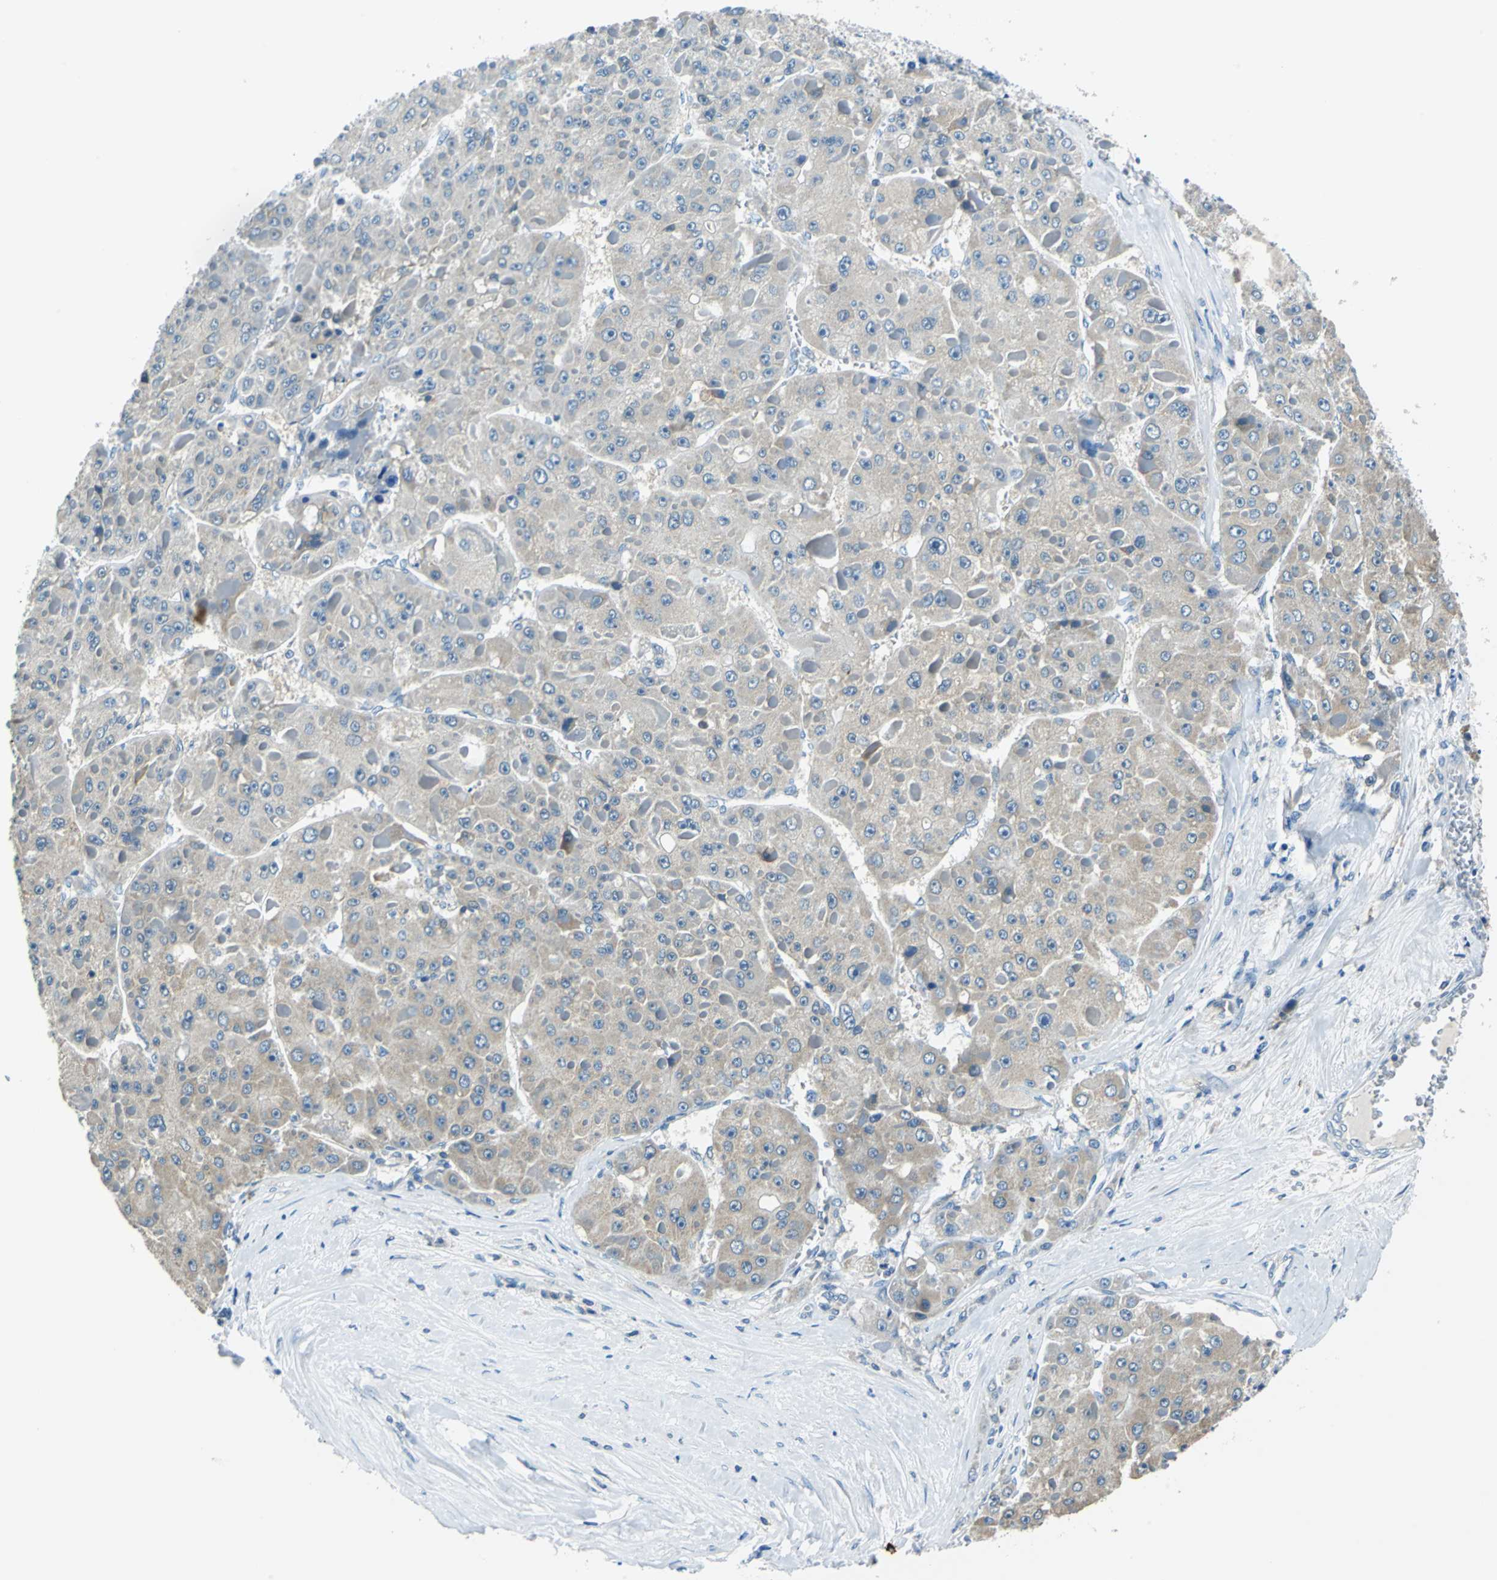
{"staining": {"intensity": "weak", "quantity": ">75%", "location": "cytoplasmic/membranous"}, "tissue": "liver cancer", "cell_type": "Tumor cells", "image_type": "cancer", "snomed": [{"axis": "morphology", "description": "Carcinoma, Hepatocellular, NOS"}, {"axis": "topography", "description": "Liver"}], "caption": "Protein analysis of liver cancer tissue displays weak cytoplasmic/membranous positivity in about >75% of tumor cells.", "gene": "CPA3", "patient": {"sex": "female", "age": 73}}